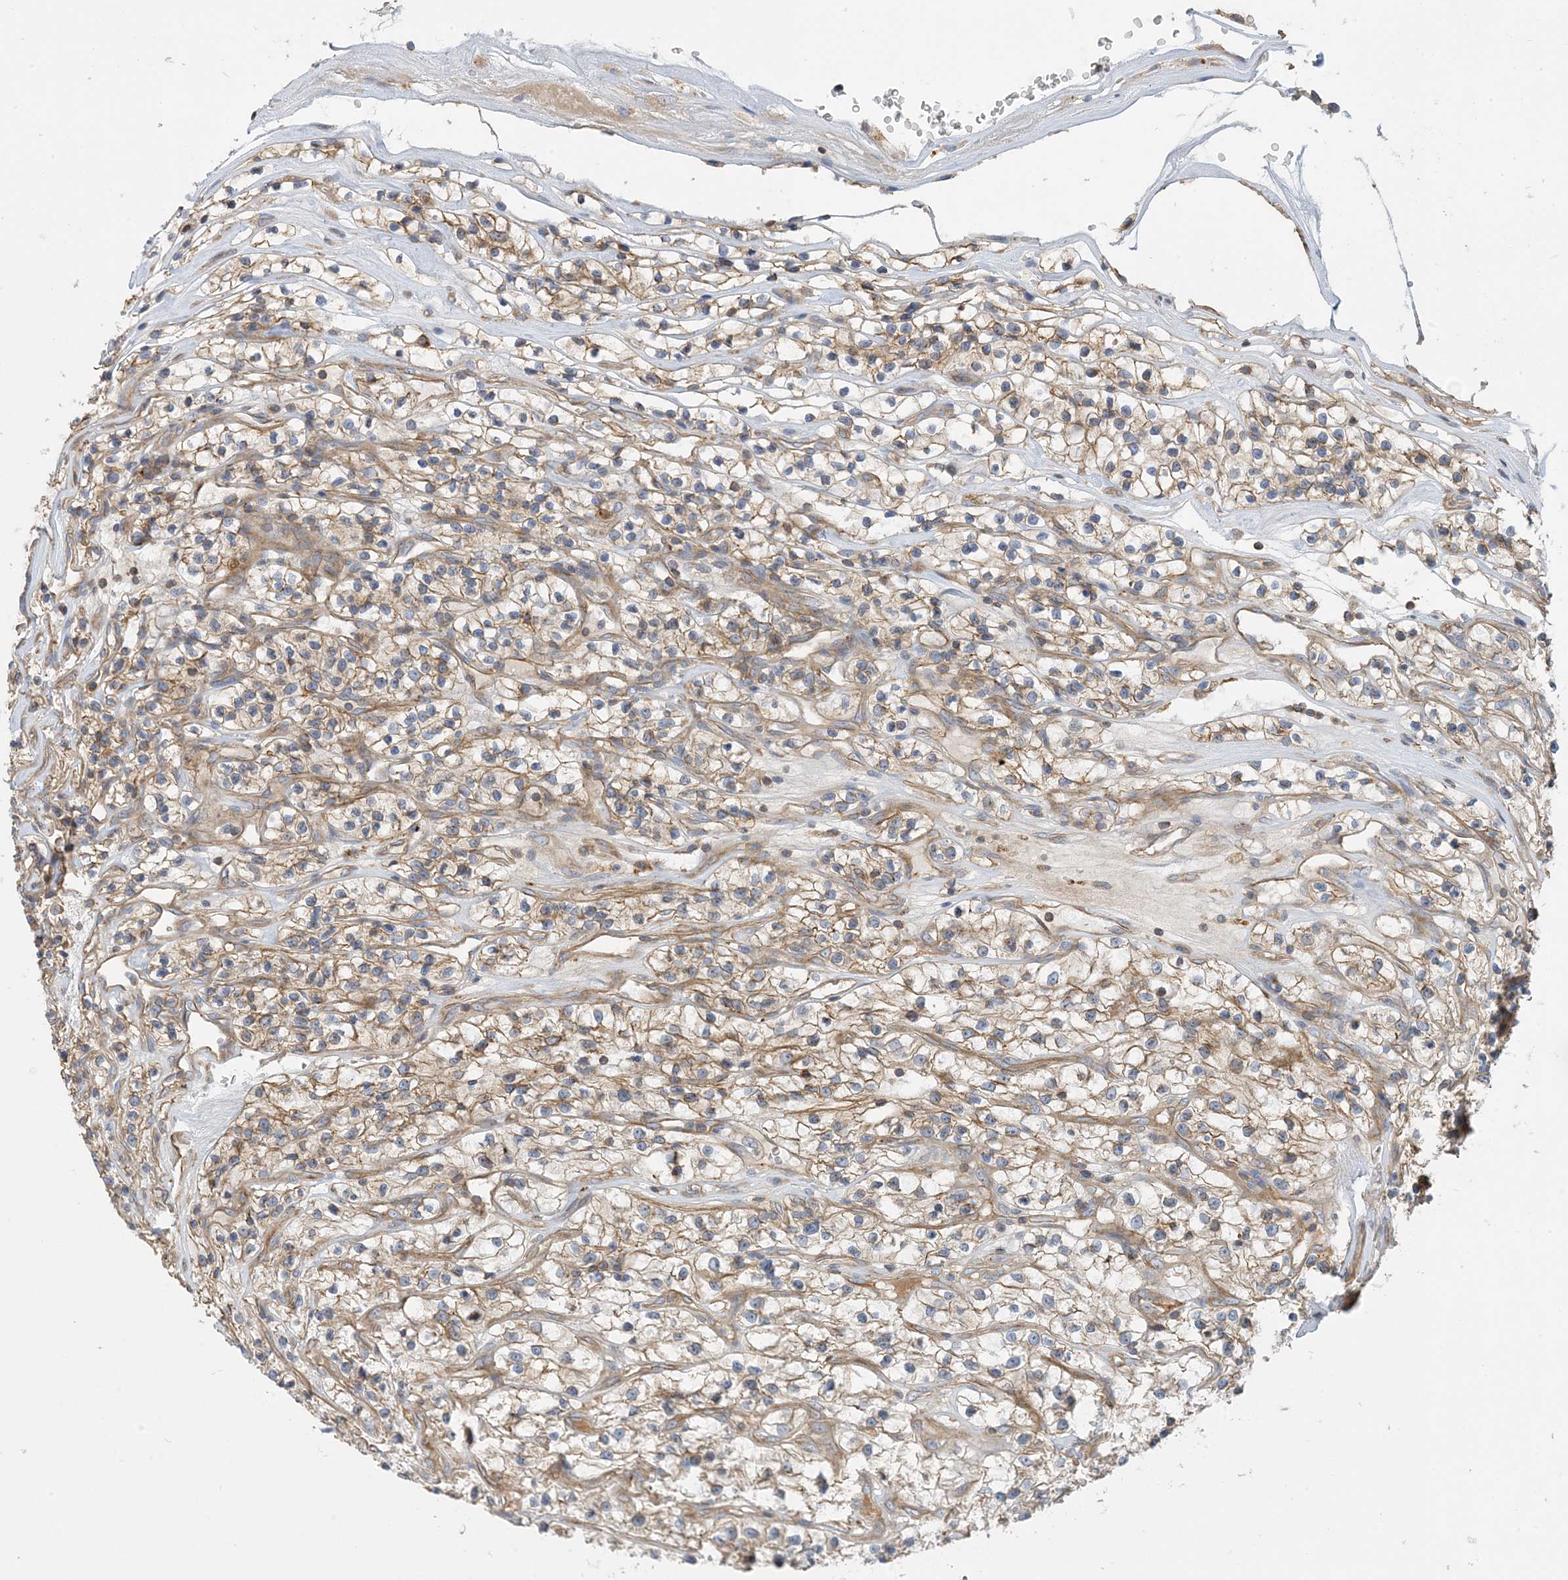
{"staining": {"intensity": "moderate", "quantity": ">75%", "location": "cytoplasmic/membranous"}, "tissue": "renal cancer", "cell_type": "Tumor cells", "image_type": "cancer", "snomed": [{"axis": "morphology", "description": "Adenocarcinoma, NOS"}, {"axis": "topography", "description": "Kidney"}], "caption": "Moderate cytoplasmic/membranous expression is present in approximately >75% of tumor cells in adenocarcinoma (renal). (DAB (3,3'-diaminobenzidine) IHC with brightfield microscopy, high magnification).", "gene": "CALHM5", "patient": {"sex": "female", "age": 57}}